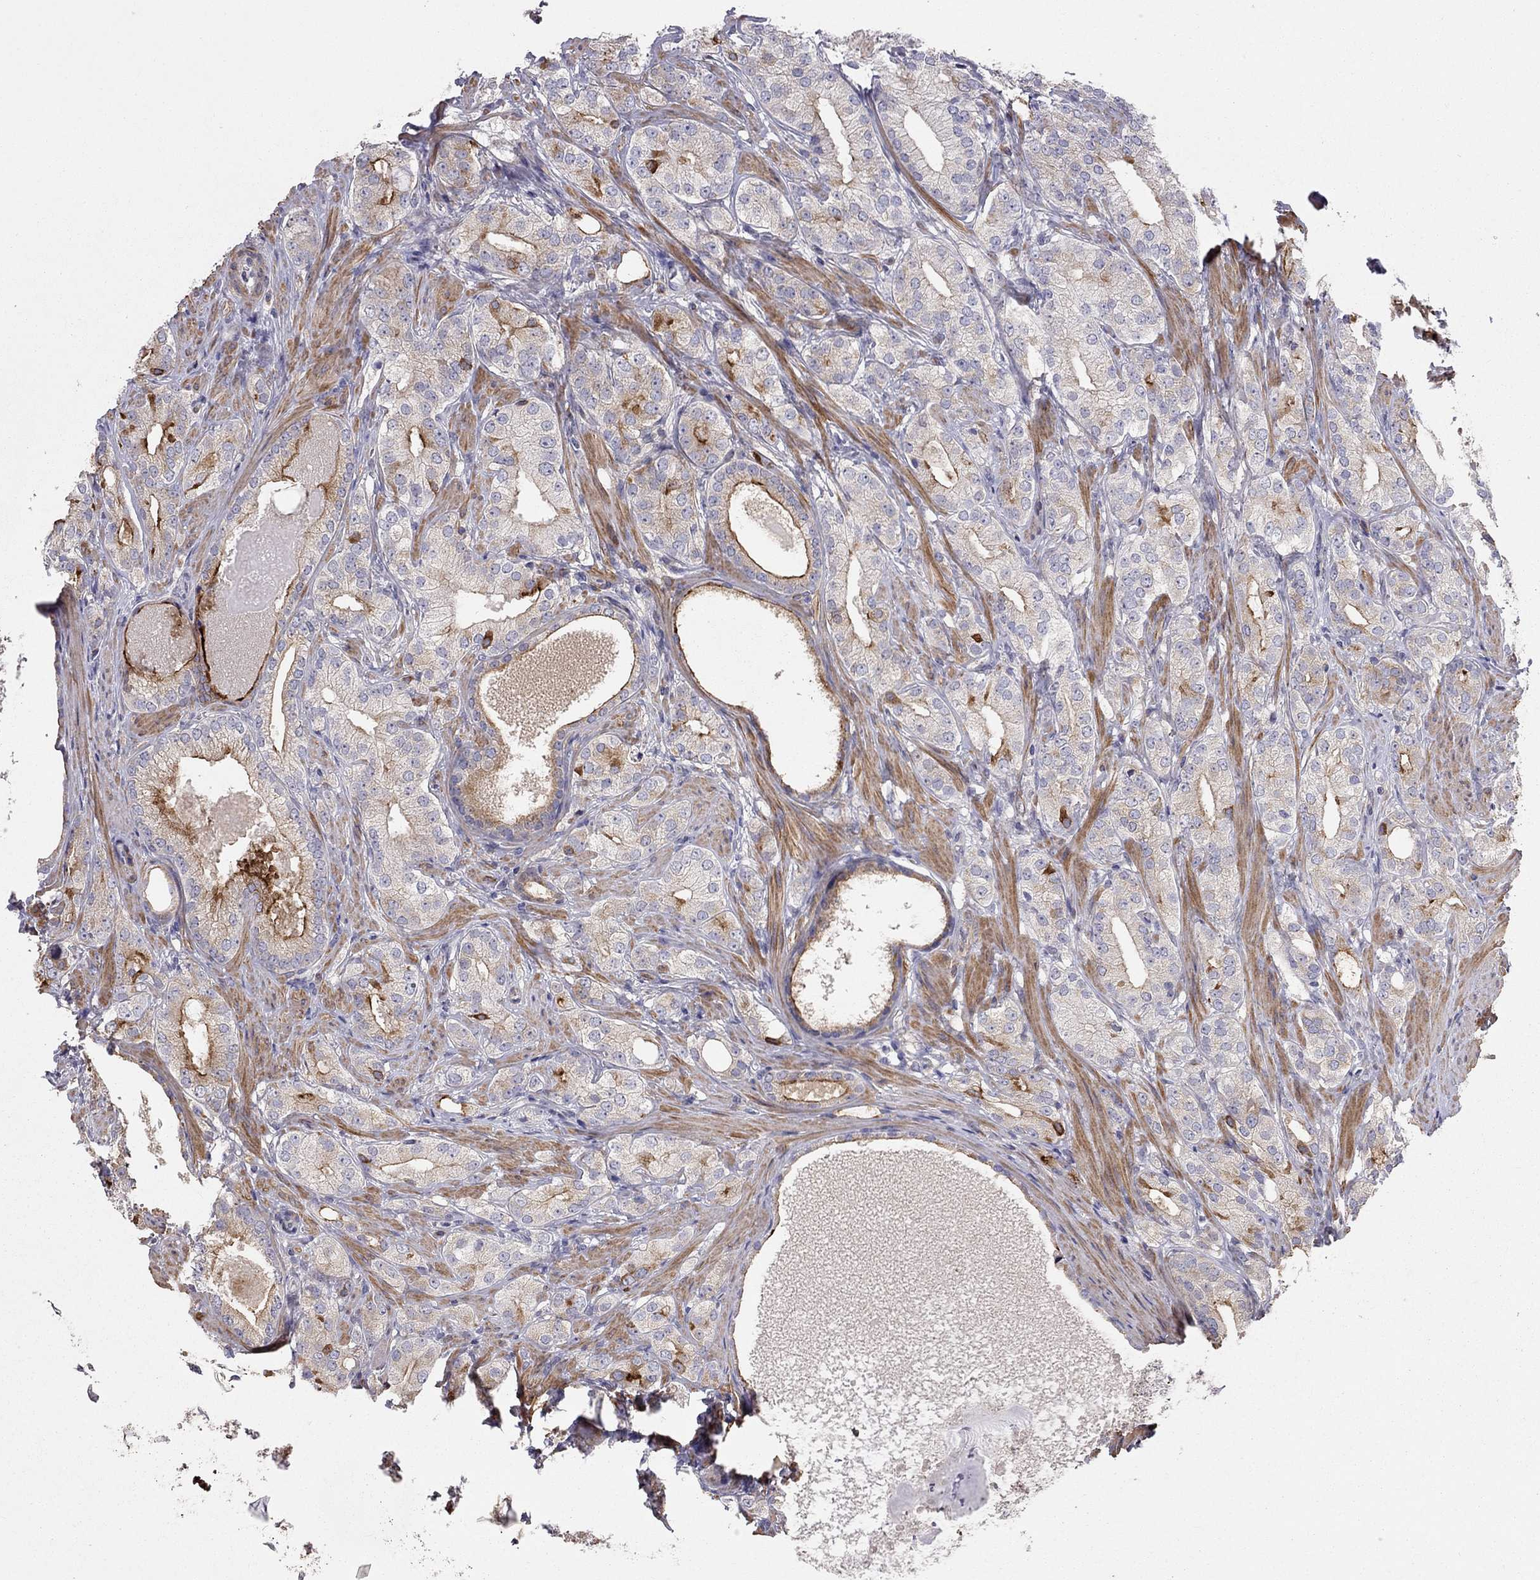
{"staining": {"intensity": "strong", "quantity": "25%-75%", "location": "cytoplasmic/membranous"}, "tissue": "prostate cancer", "cell_type": "Tumor cells", "image_type": "cancer", "snomed": [{"axis": "morphology", "description": "Adenocarcinoma, High grade"}, {"axis": "topography", "description": "Prostate and seminal vesicle, NOS"}], "caption": "Protein expression analysis of prostate cancer (adenocarcinoma (high-grade)) exhibits strong cytoplasmic/membranous positivity in approximately 25%-75% of tumor cells. Immunohistochemistry stains the protein in brown and the nuclei are stained blue.", "gene": "SYTL2", "patient": {"sex": "male", "age": 62}}